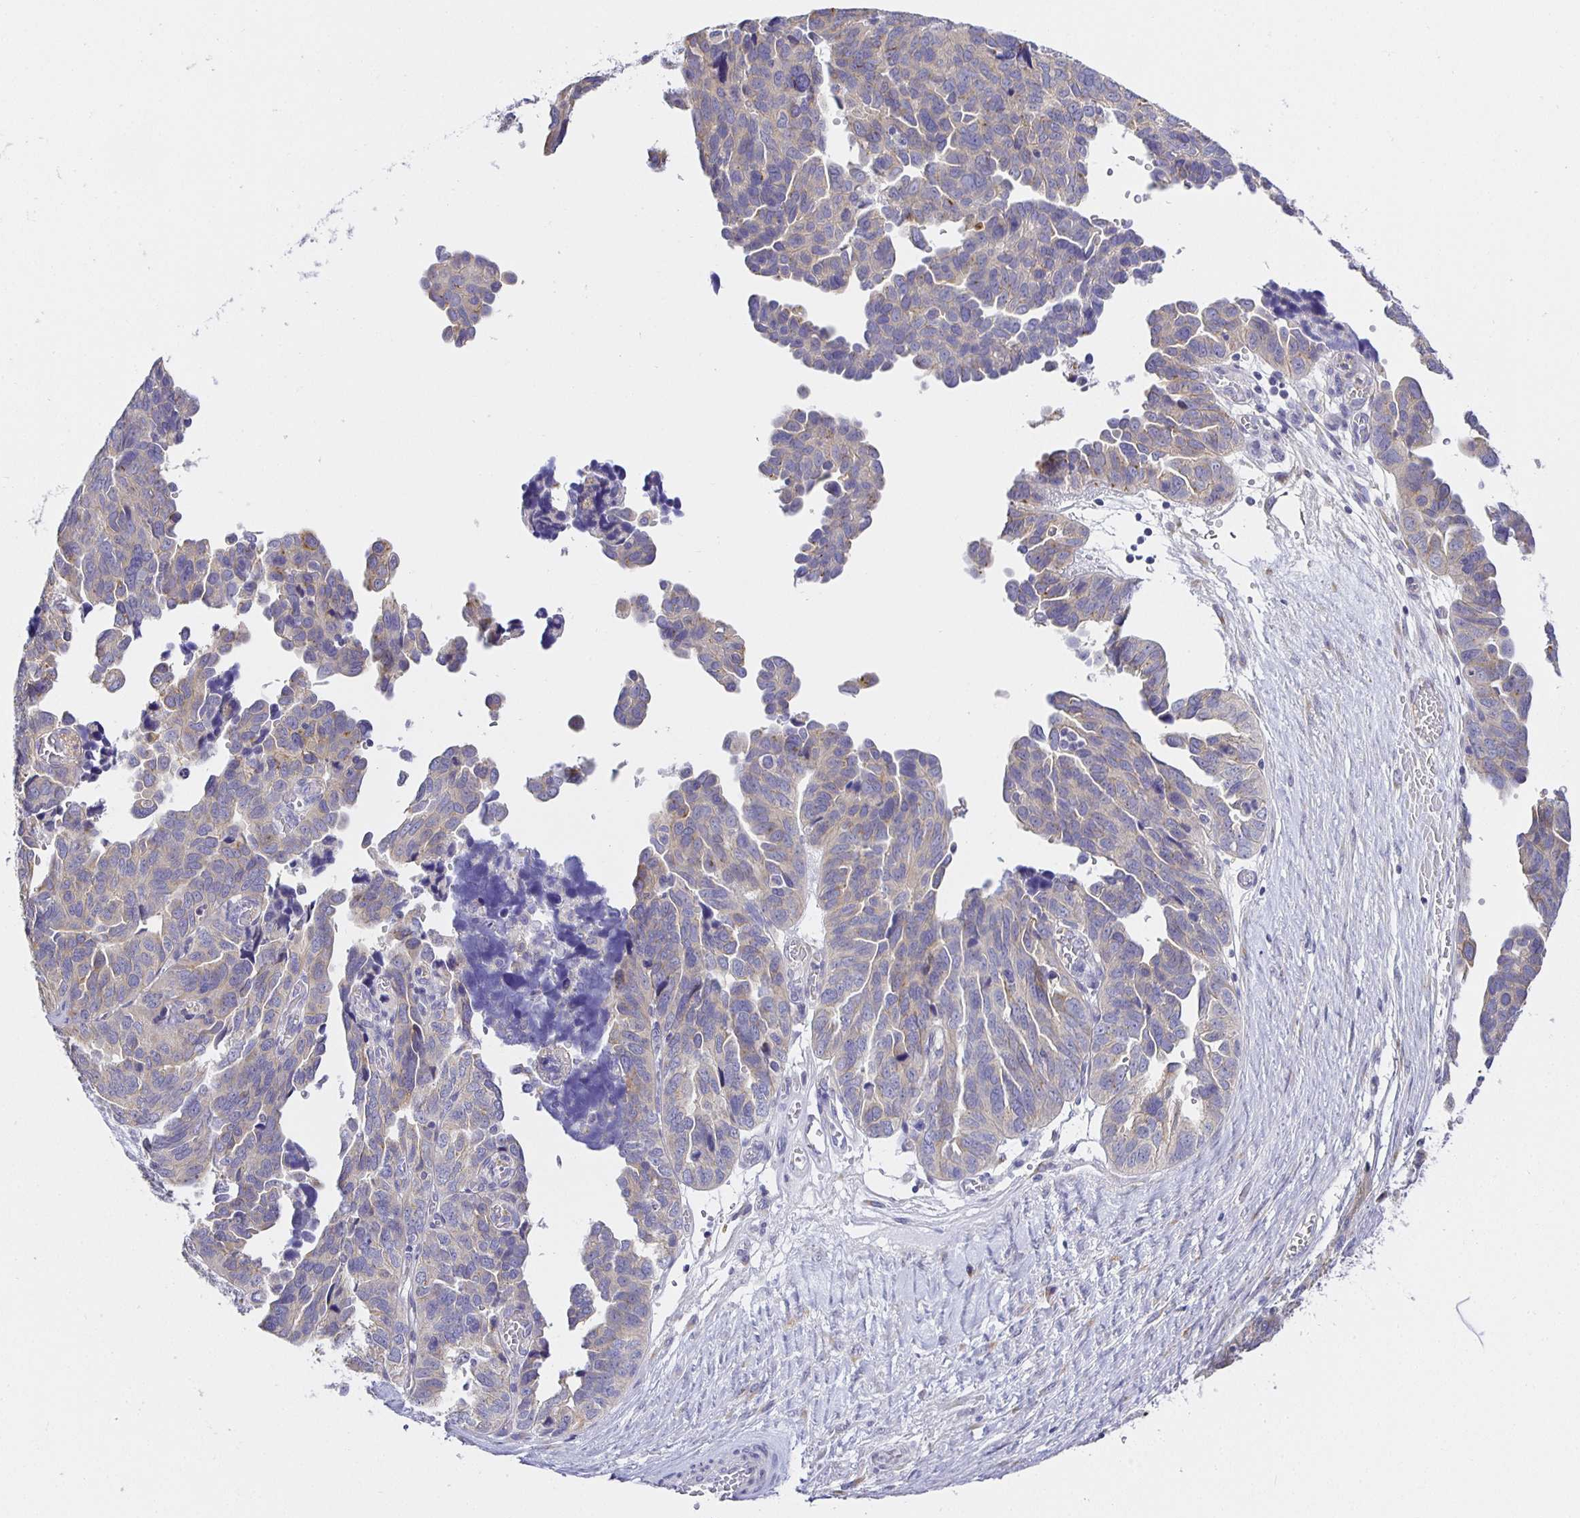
{"staining": {"intensity": "weak", "quantity": "<25%", "location": "cytoplasmic/membranous"}, "tissue": "ovarian cancer", "cell_type": "Tumor cells", "image_type": "cancer", "snomed": [{"axis": "morphology", "description": "Cystadenocarcinoma, serous, NOS"}, {"axis": "topography", "description": "Ovary"}], "caption": "This is a photomicrograph of immunohistochemistry (IHC) staining of ovarian serous cystadenocarcinoma, which shows no staining in tumor cells.", "gene": "OPALIN", "patient": {"sex": "female", "age": 64}}